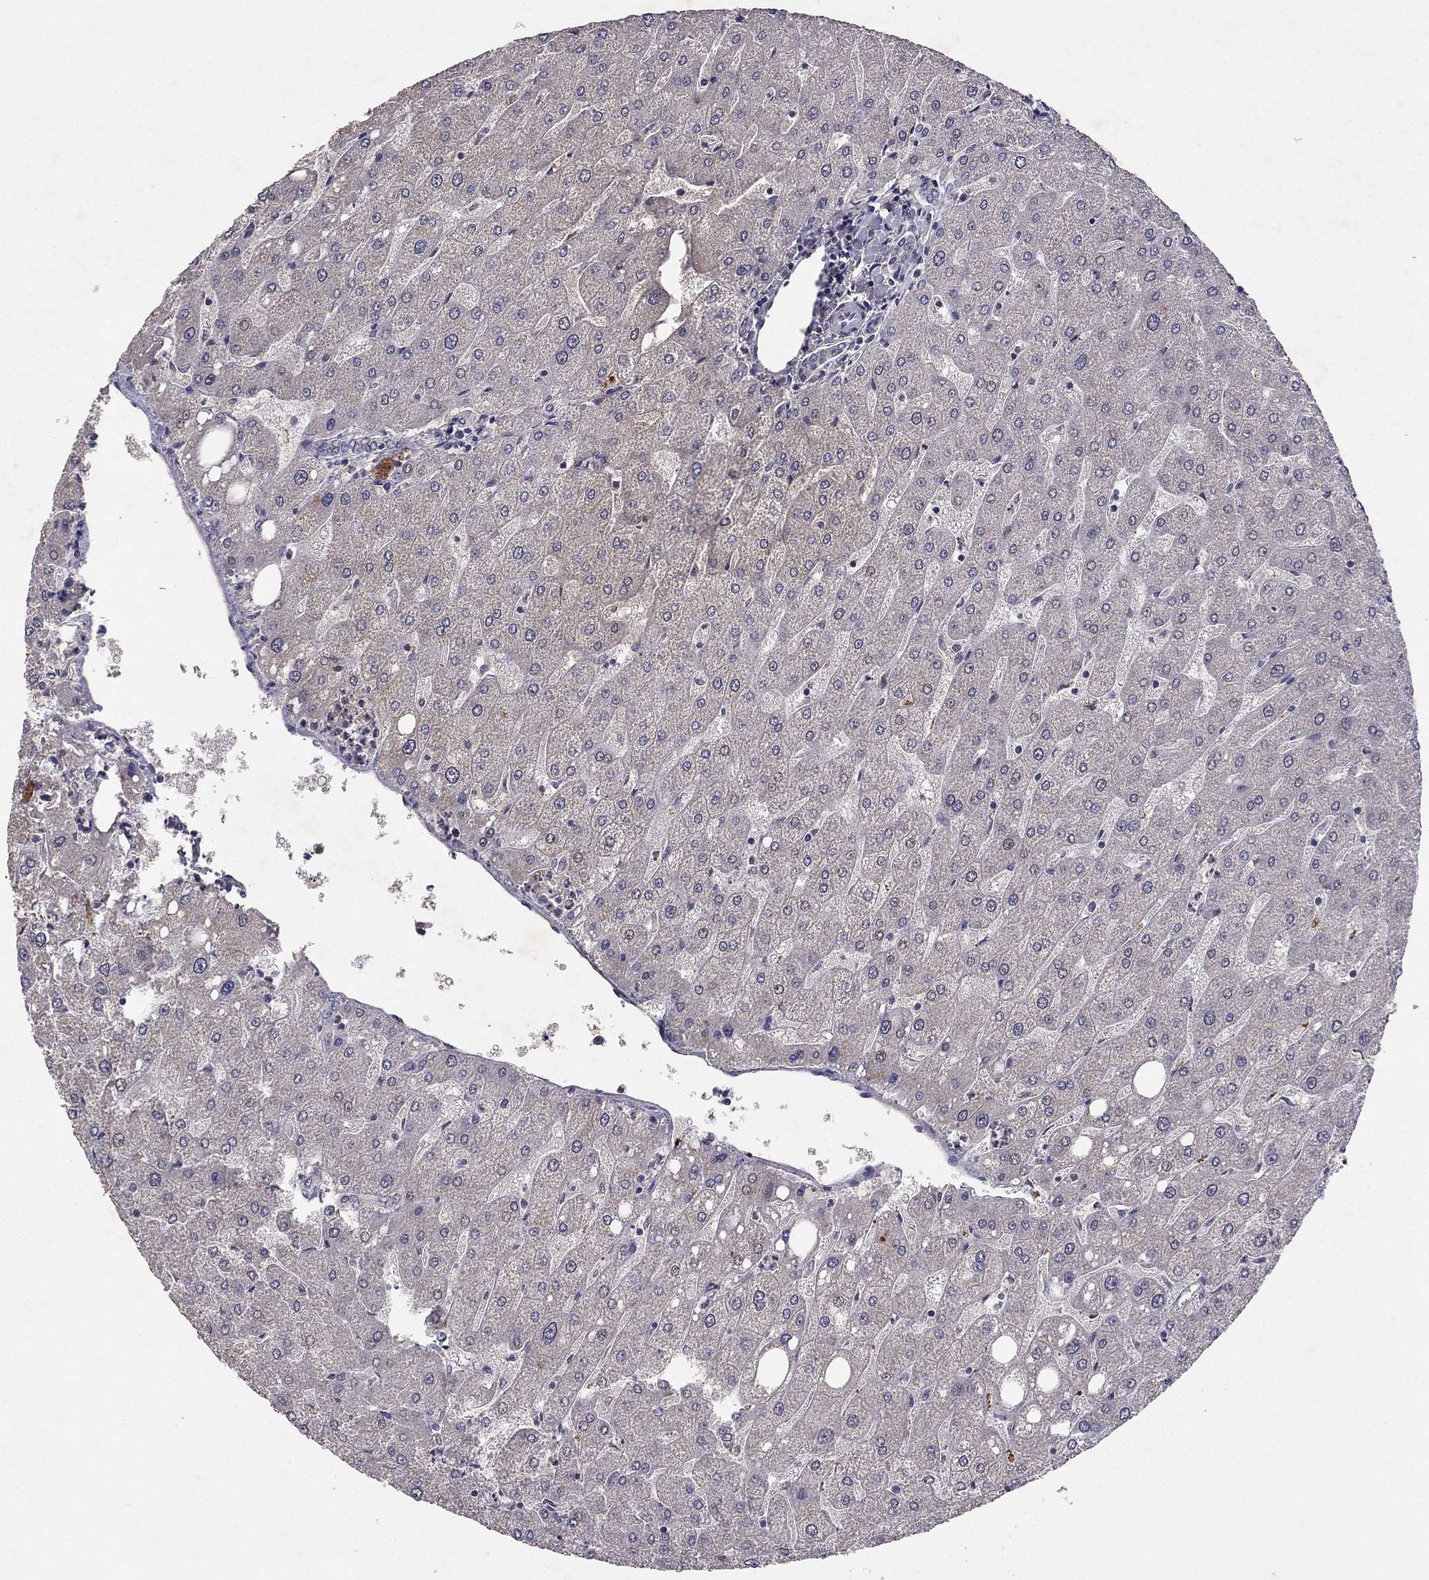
{"staining": {"intensity": "negative", "quantity": "none", "location": "none"}, "tissue": "liver", "cell_type": "Cholangiocytes", "image_type": "normal", "snomed": [{"axis": "morphology", "description": "Normal tissue, NOS"}, {"axis": "topography", "description": "Liver"}], "caption": "High power microscopy histopathology image of an immunohistochemistry image of unremarkable liver, revealing no significant staining in cholangiocytes.", "gene": "ESR2", "patient": {"sex": "male", "age": 67}}